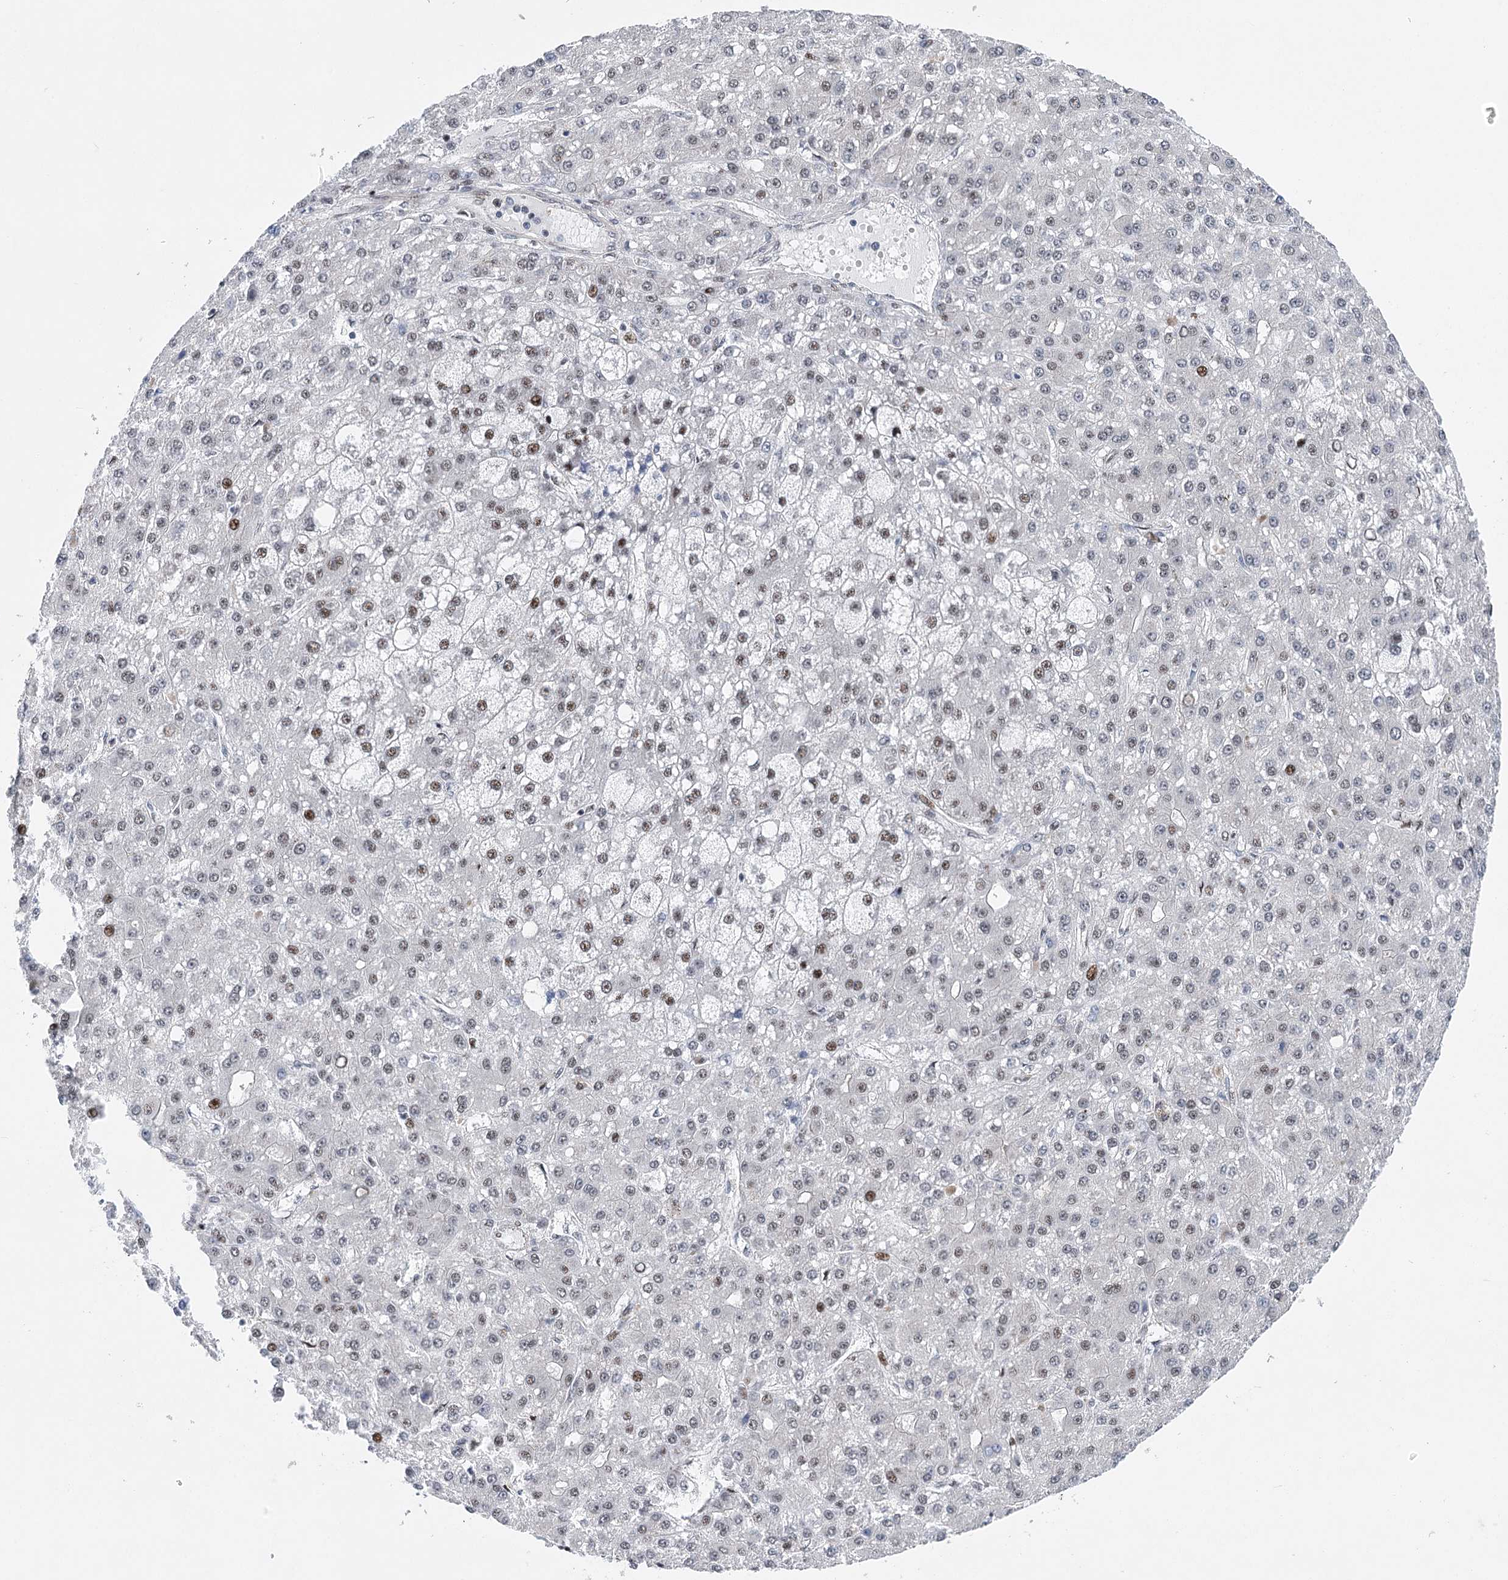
{"staining": {"intensity": "weak", "quantity": ">75%", "location": "nuclear"}, "tissue": "liver cancer", "cell_type": "Tumor cells", "image_type": "cancer", "snomed": [{"axis": "morphology", "description": "Carcinoma, Hepatocellular, NOS"}, {"axis": "topography", "description": "Liver"}], "caption": "Protein analysis of liver cancer tissue shows weak nuclear staining in about >75% of tumor cells.", "gene": "CAMTA1", "patient": {"sex": "male", "age": 67}}